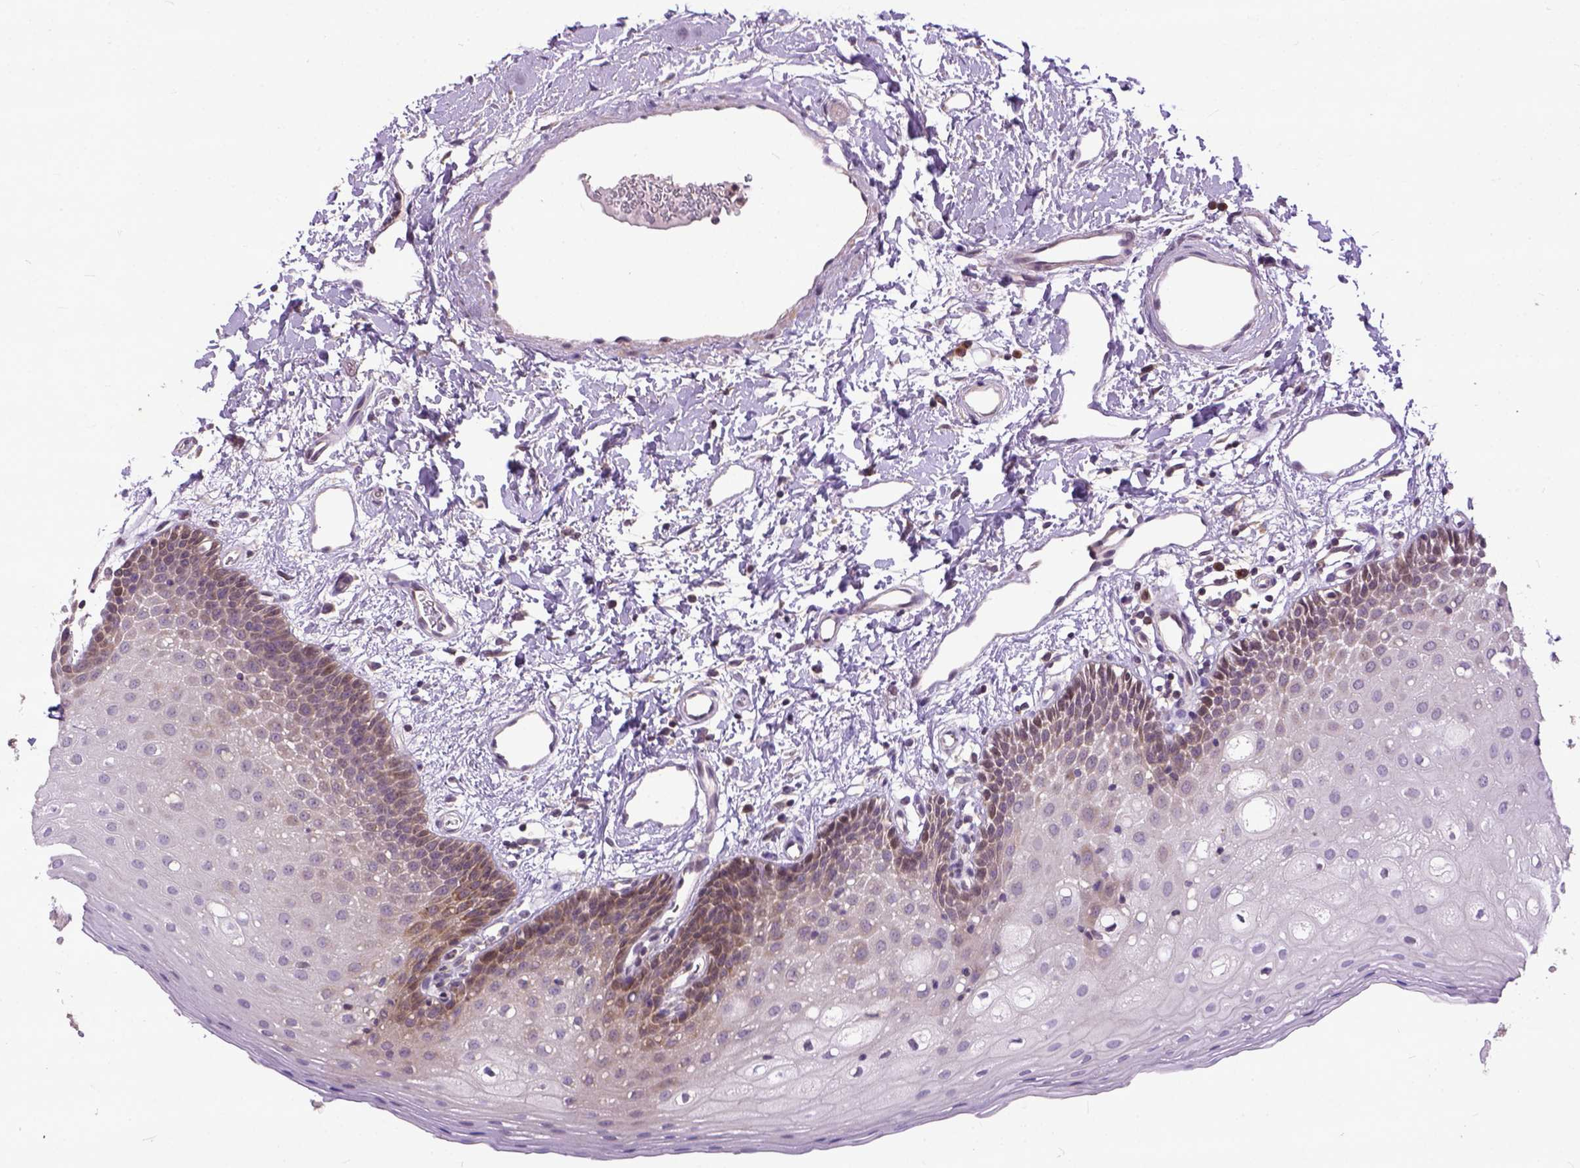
{"staining": {"intensity": "weak", "quantity": "<25%", "location": "cytoplasmic/membranous"}, "tissue": "oral mucosa", "cell_type": "Squamous epithelial cells", "image_type": "normal", "snomed": [{"axis": "morphology", "description": "Normal tissue, NOS"}, {"axis": "topography", "description": "Oral tissue"}], "caption": "Immunohistochemistry (IHC) histopathology image of unremarkable oral mucosa: human oral mucosa stained with DAB reveals no significant protein positivity in squamous epithelial cells. (Stains: DAB immunohistochemistry with hematoxylin counter stain, Microscopy: brightfield microscopy at high magnification).", "gene": "CPNE1", "patient": {"sex": "female", "age": 43}}